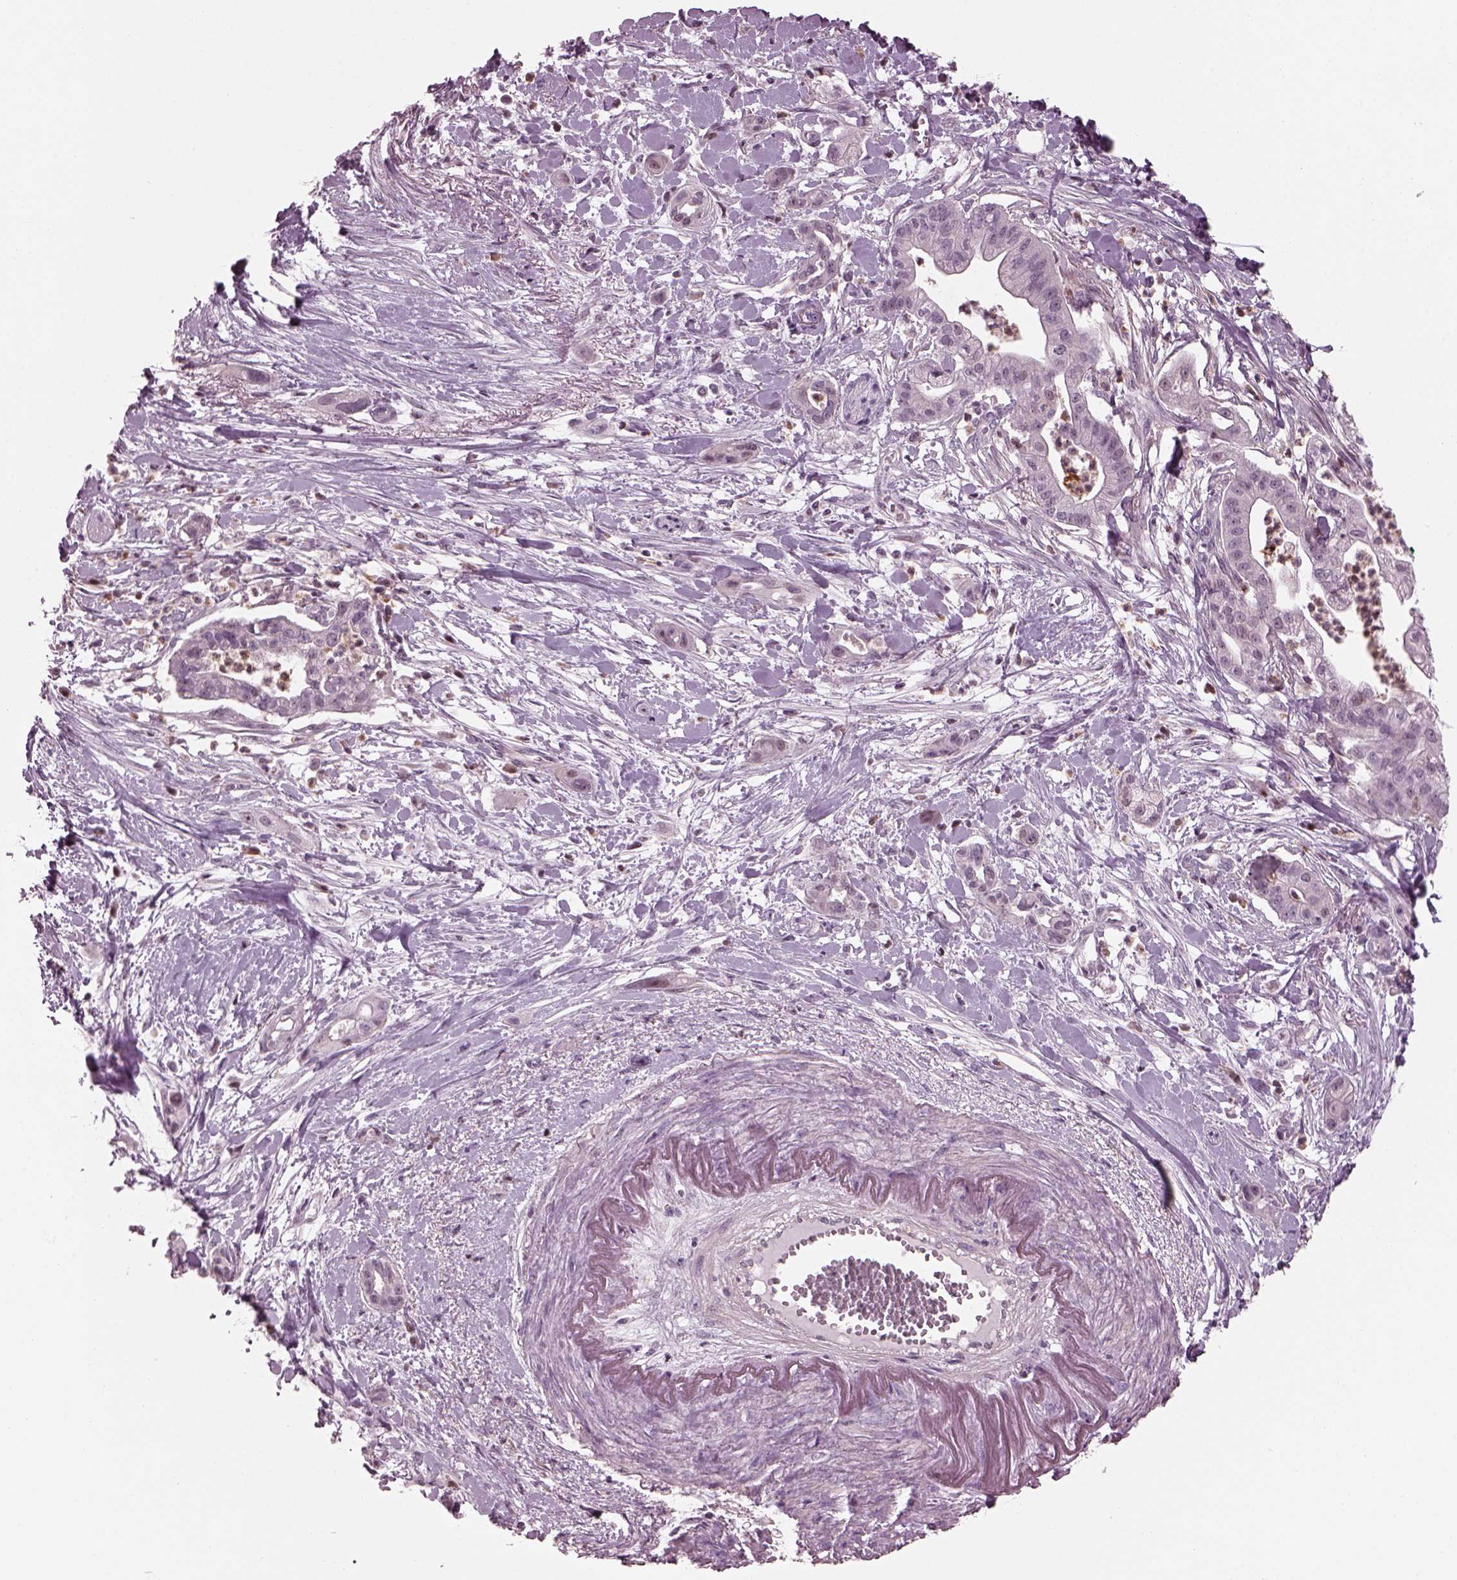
{"staining": {"intensity": "negative", "quantity": "none", "location": "none"}, "tissue": "pancreatic cancer", "cell_type": "Tumor cells", "image_type": "cancer", "snomed": [{"axis": "morphology", "description": "Normal tissue, NOS"}, {"axis": "morphology", "description": "Adenocarcinoma, NOS"}, {"axis": "topography", "description": "Lymph node"}, {"axis": "topography", "description": "Pancreas"}], "caption": "Pancreatic cancer (adenocarcinoma) was stained to show a protein in brown. There is no significant positivity in tumor cells.", "gene": "BFSP1", "patient": {"sex": "female", "age": 58}}